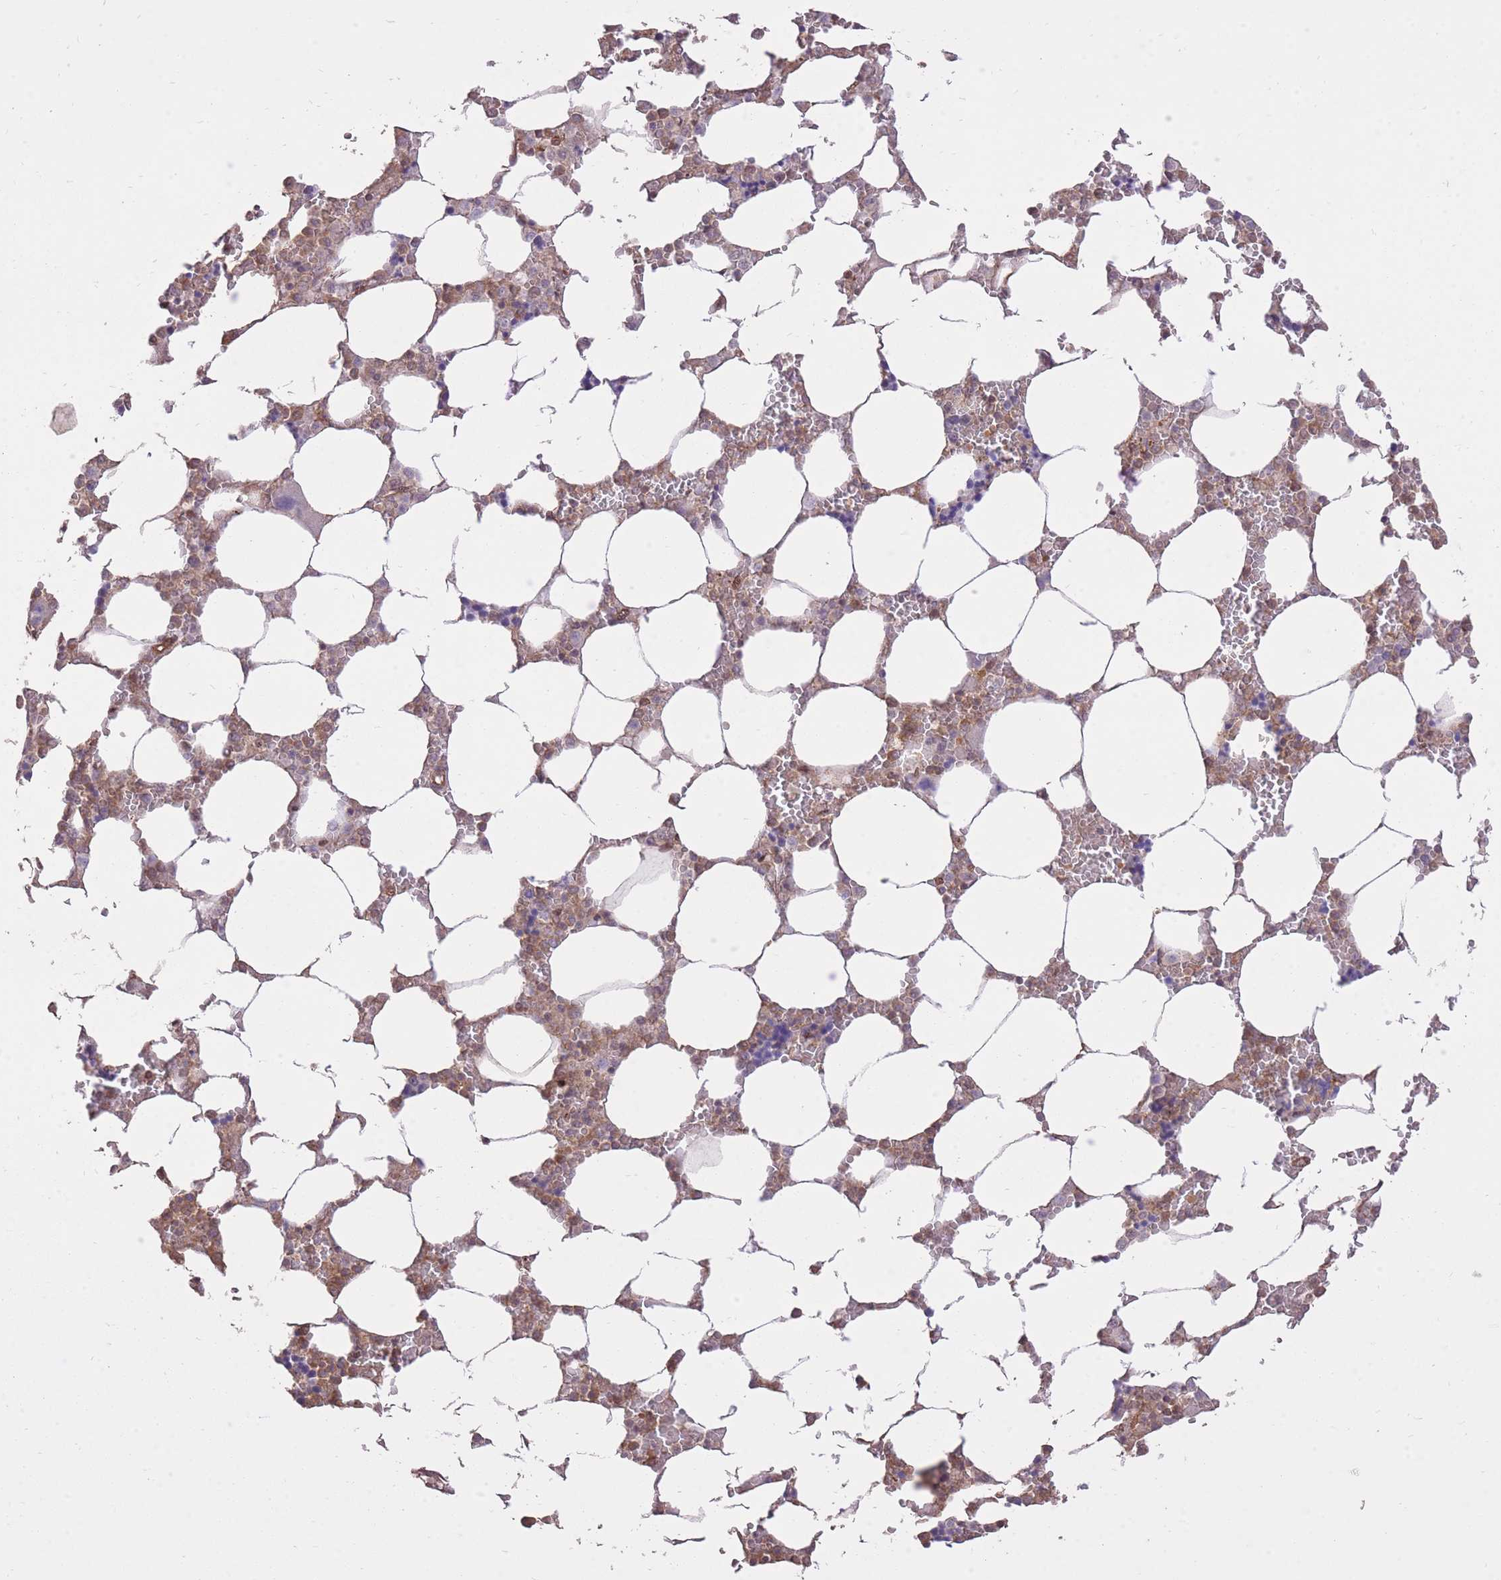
{"staining": {"intensity": "moderate", "quantity": "25%-75%", "location": "cytoplasmic/membranous"}, "tissue": "bone marrow", "cell_type": "Hematopoietic cells", "image_type": "normal", "snomed": [{"axis": "morphology", "description": "Normal tissue, NOS"}, {"axis": "topography", "description": "Bone marrow"}], "caption": "Immunohistochemistry staining of unremarkable bone marrow, which displays medium levels of moderate cytoplasmic/membranous positivity in about 25%-75% of hematopoietic cells indicating moderate cytoplasmic/membranous protein staining. The staining was performed using DAB (3,3'-diaminobenzidine) (brown) for protein detection and nuclei were counterstained in hematoxylin (blue).", "gene": "PLD1", "patient": {"sex": "male", "age": 64}}